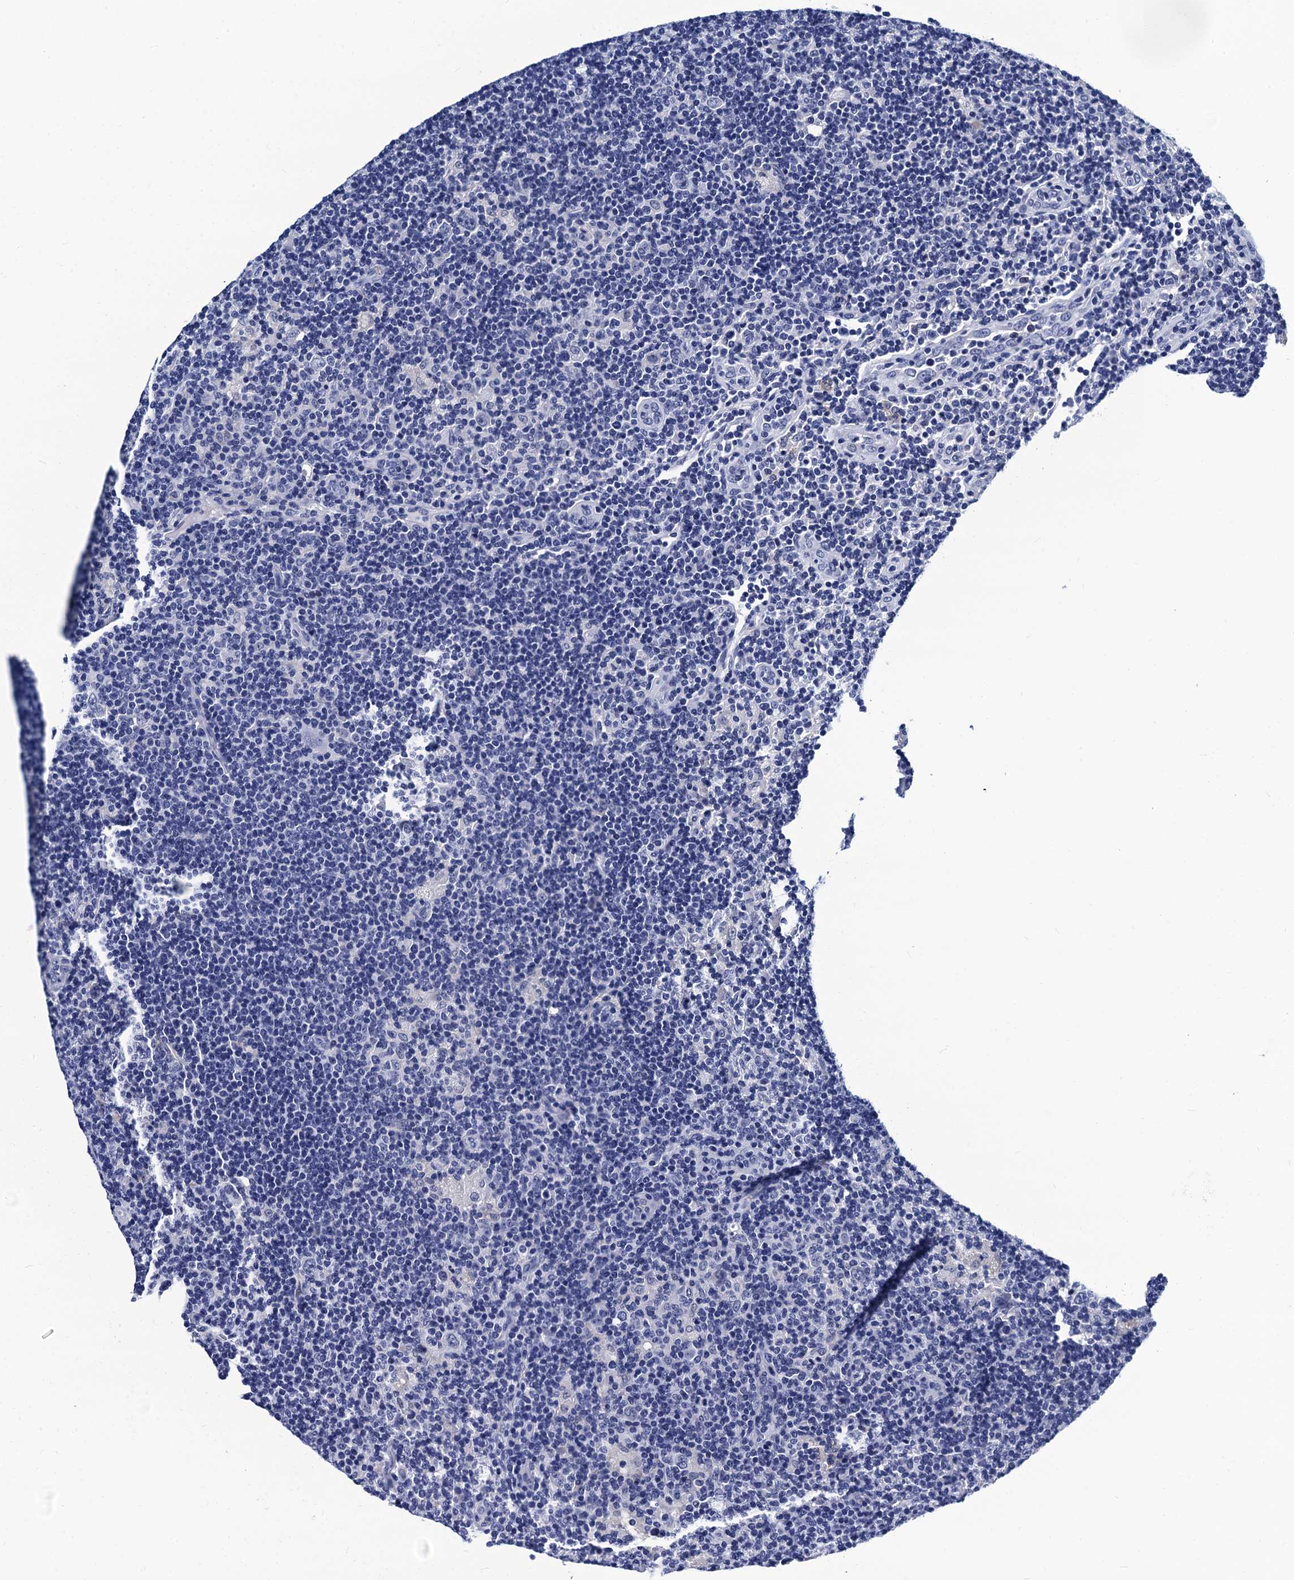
{"staining": {"intensity": "negative", "quantity": "none", "location": "none"}, "tissue": "lymphoma", "cell_type": "Tumor cells", "image_type": "cancer", "snomed": [{"axis": "morphology", "description": "Hodgkin's disease, NOS"}, {"axis": "topography", "description": "Lymph node"}], "caption": "Hodgkin's disease was stained to show a protein in brown. There is no significant staining in tumor cells. The staining is performed using DAB brown chromogen with nuclei counter-stained in using hematoxylin.", "gene": "LRRC30", "patient": {"sex": "female", "age": 57}}